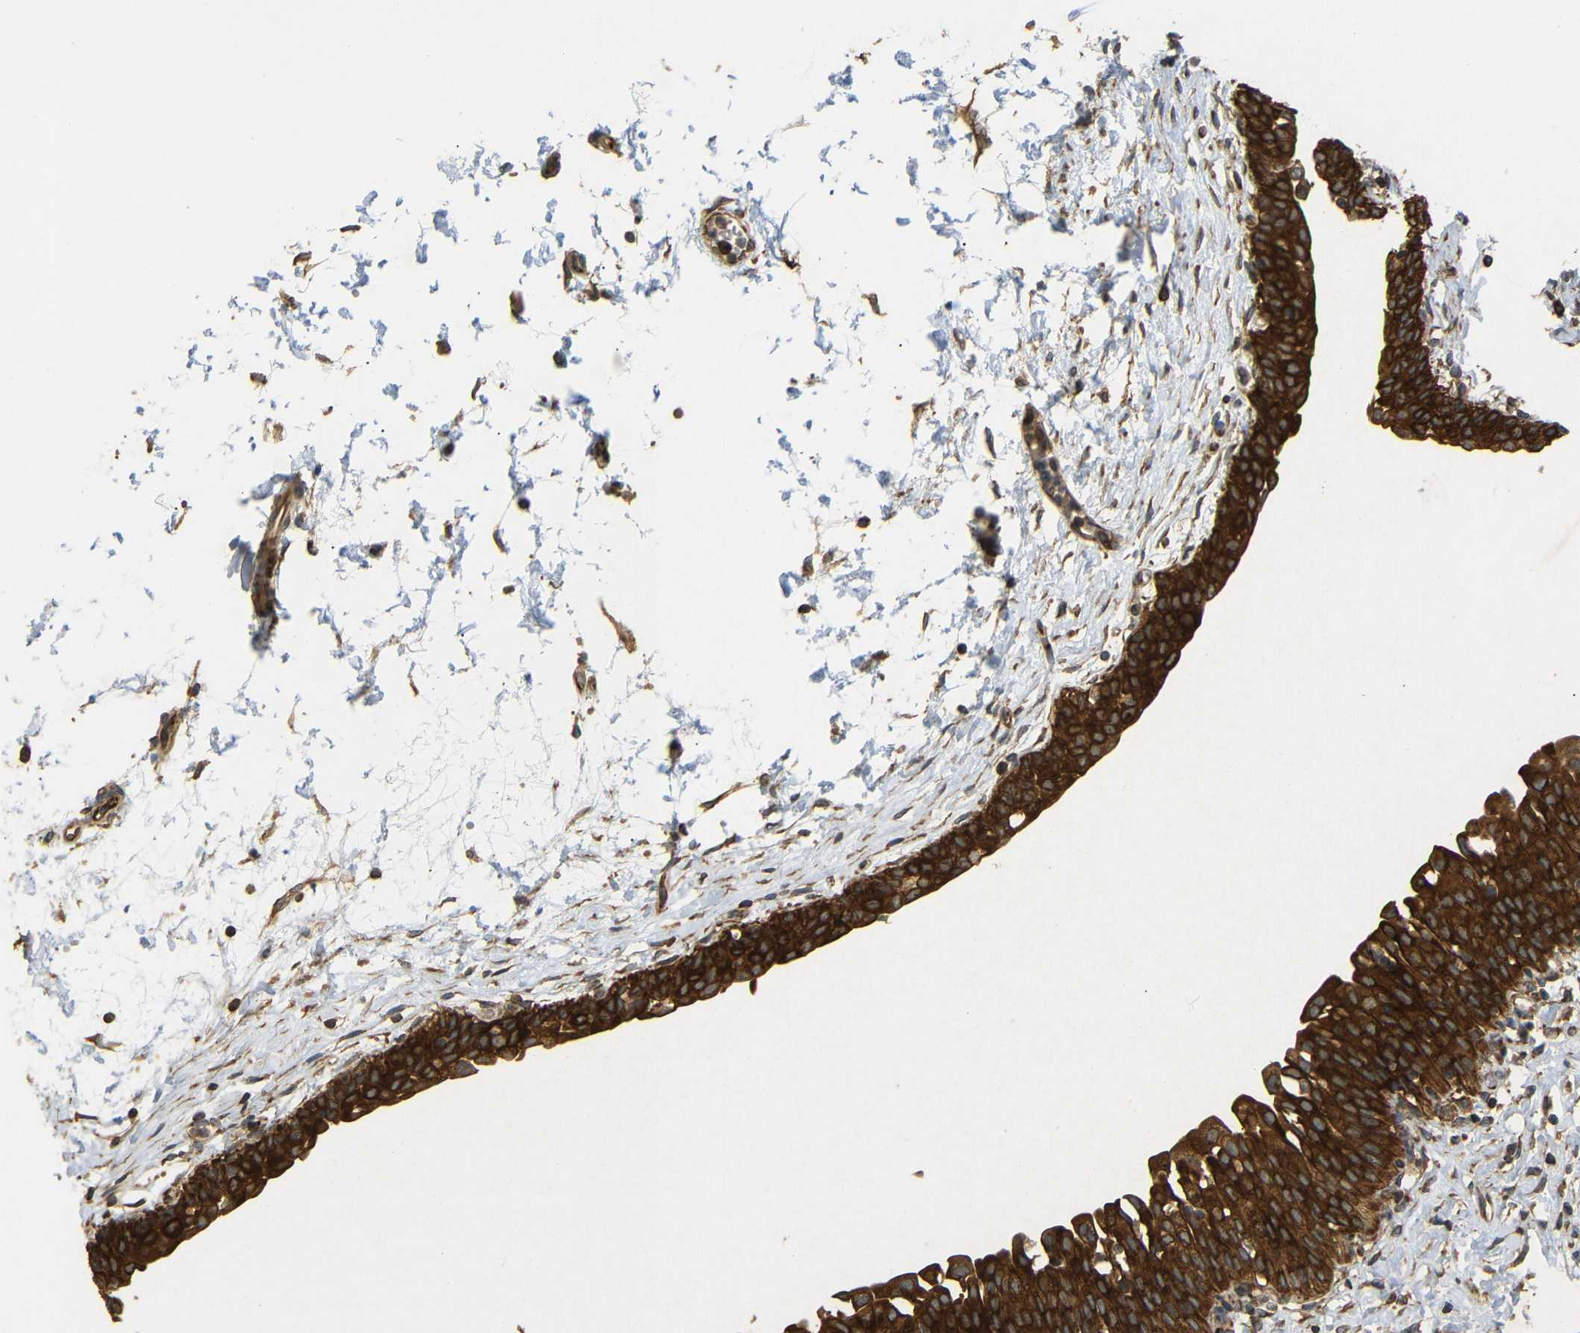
{"staining": {"intensity": "strong", "quantity": ">75%", "location": "cytoplasmic/membranous"}, "tissue": "urinary bladder", "cell_type": "Urothelial cells", "image_type": "normal", "snomed": [{"axis": "morphology", "description": "Normal tissue, NOS"}, {"axis": "topography", "description": "Urinary bladder"}], "caption": "The micrograph shows a brown stain indicating the presence of a protein in the cytoplasmic/membranous of urothelial cells in urinary bladder.", "gene": "BTF3", "patient": {"sex": "male", "age": 55}}